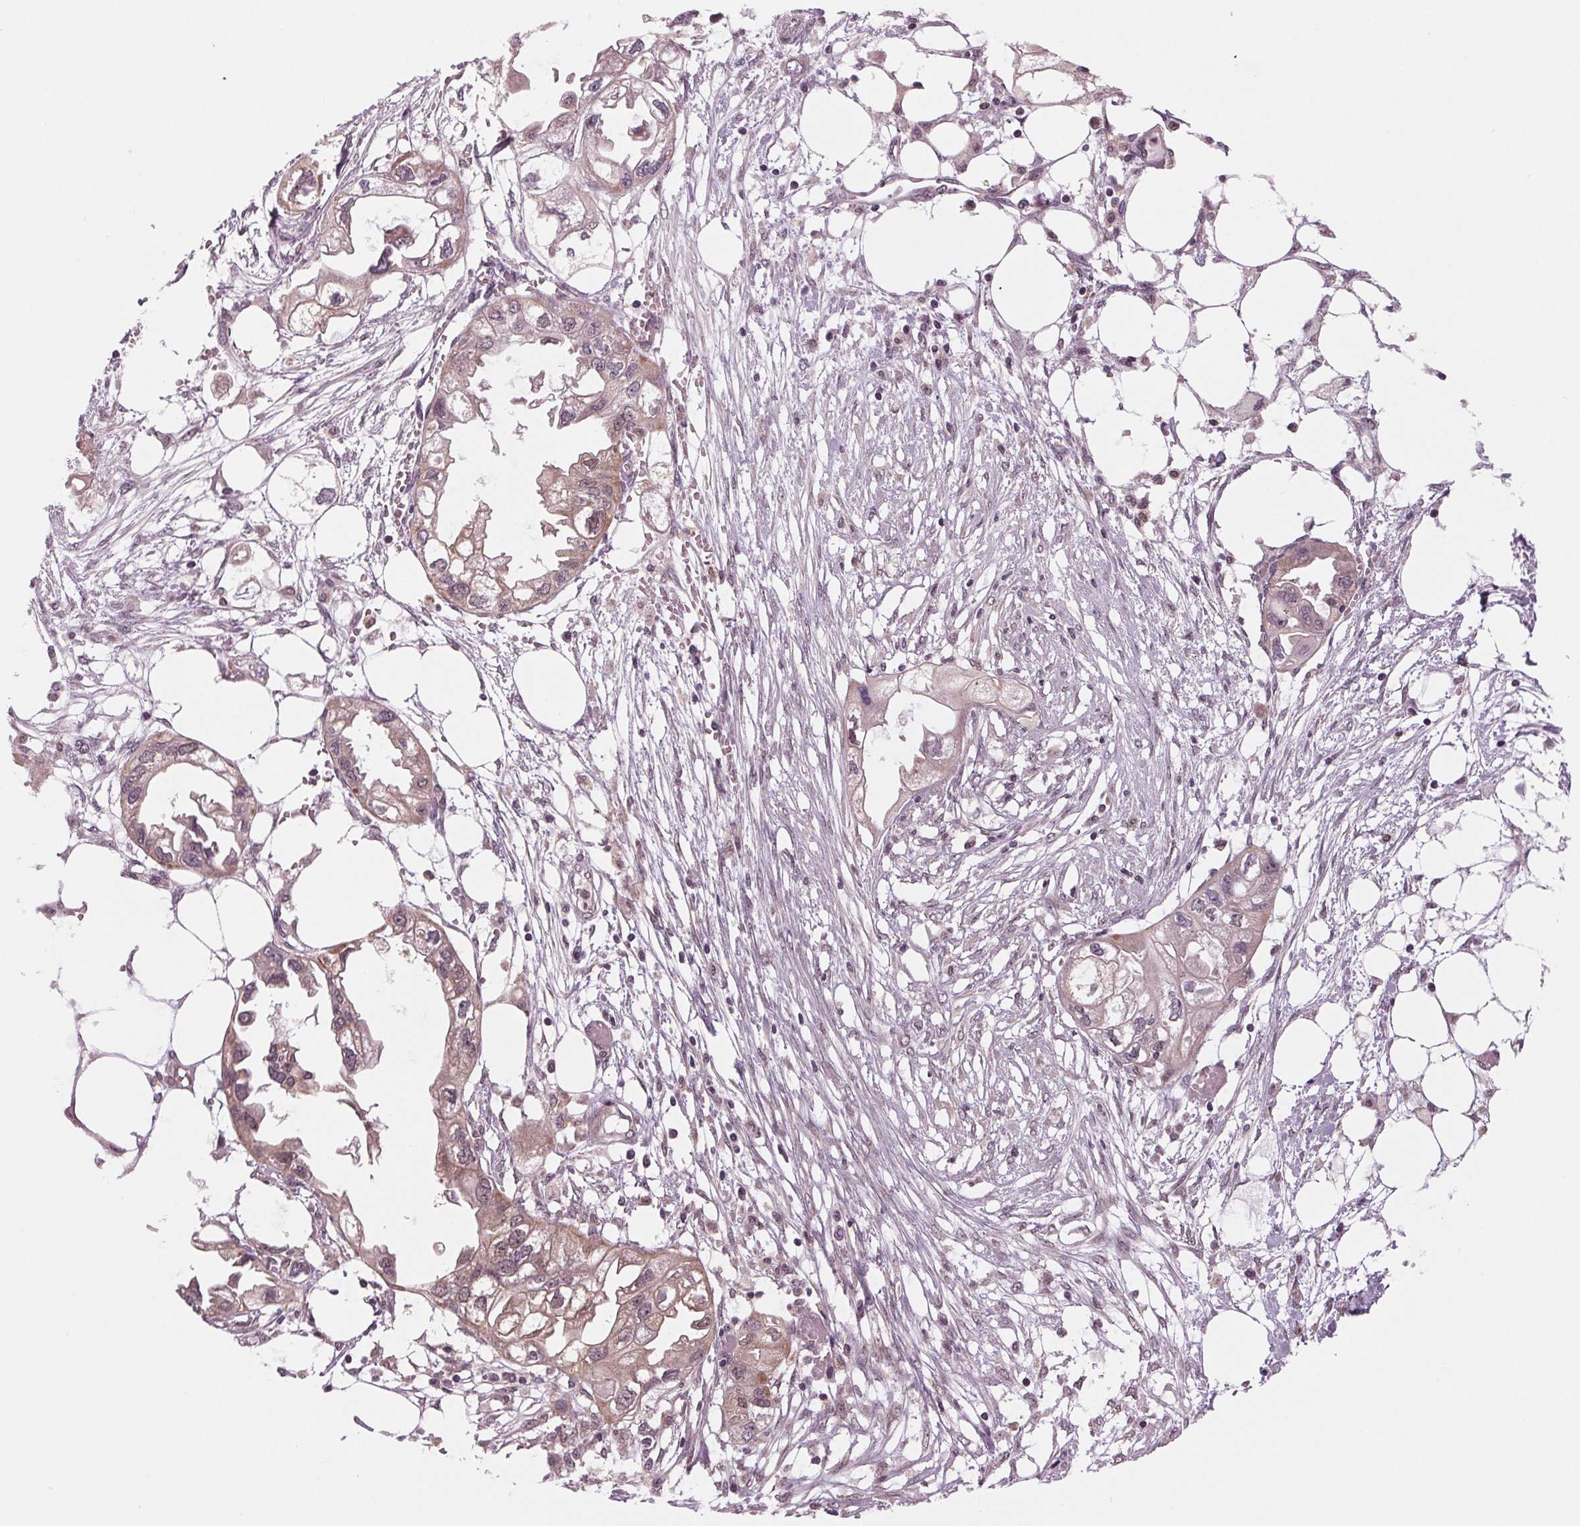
{"staining": {"intensity": "weak", "quantity": "25%-75%", "location": "cytoplasmic/membranous"}, "tissue": "endometrial cancer", "cell_type": "Tumor cells", "image_type": "cancer", "snomed": [{"axis": "morphology", "description": "Adenocarcinoma, NOS"}, {"axis": "morphology", "description": "Adenocarcinoma, metastatic, NOS"}, {"axis": "topography", "description": "Adipose tissue"}, {"axis": "topography", "description": "Endometrium"}], "caption": "Immunohistochemical staining of human endometrial cancer displays low levels of weak cytoplasmic/membranous positivity in about 25%-75% of tumor cells.", "gene": "STAT3", "patient": {"sex": "female", "age": 67}}